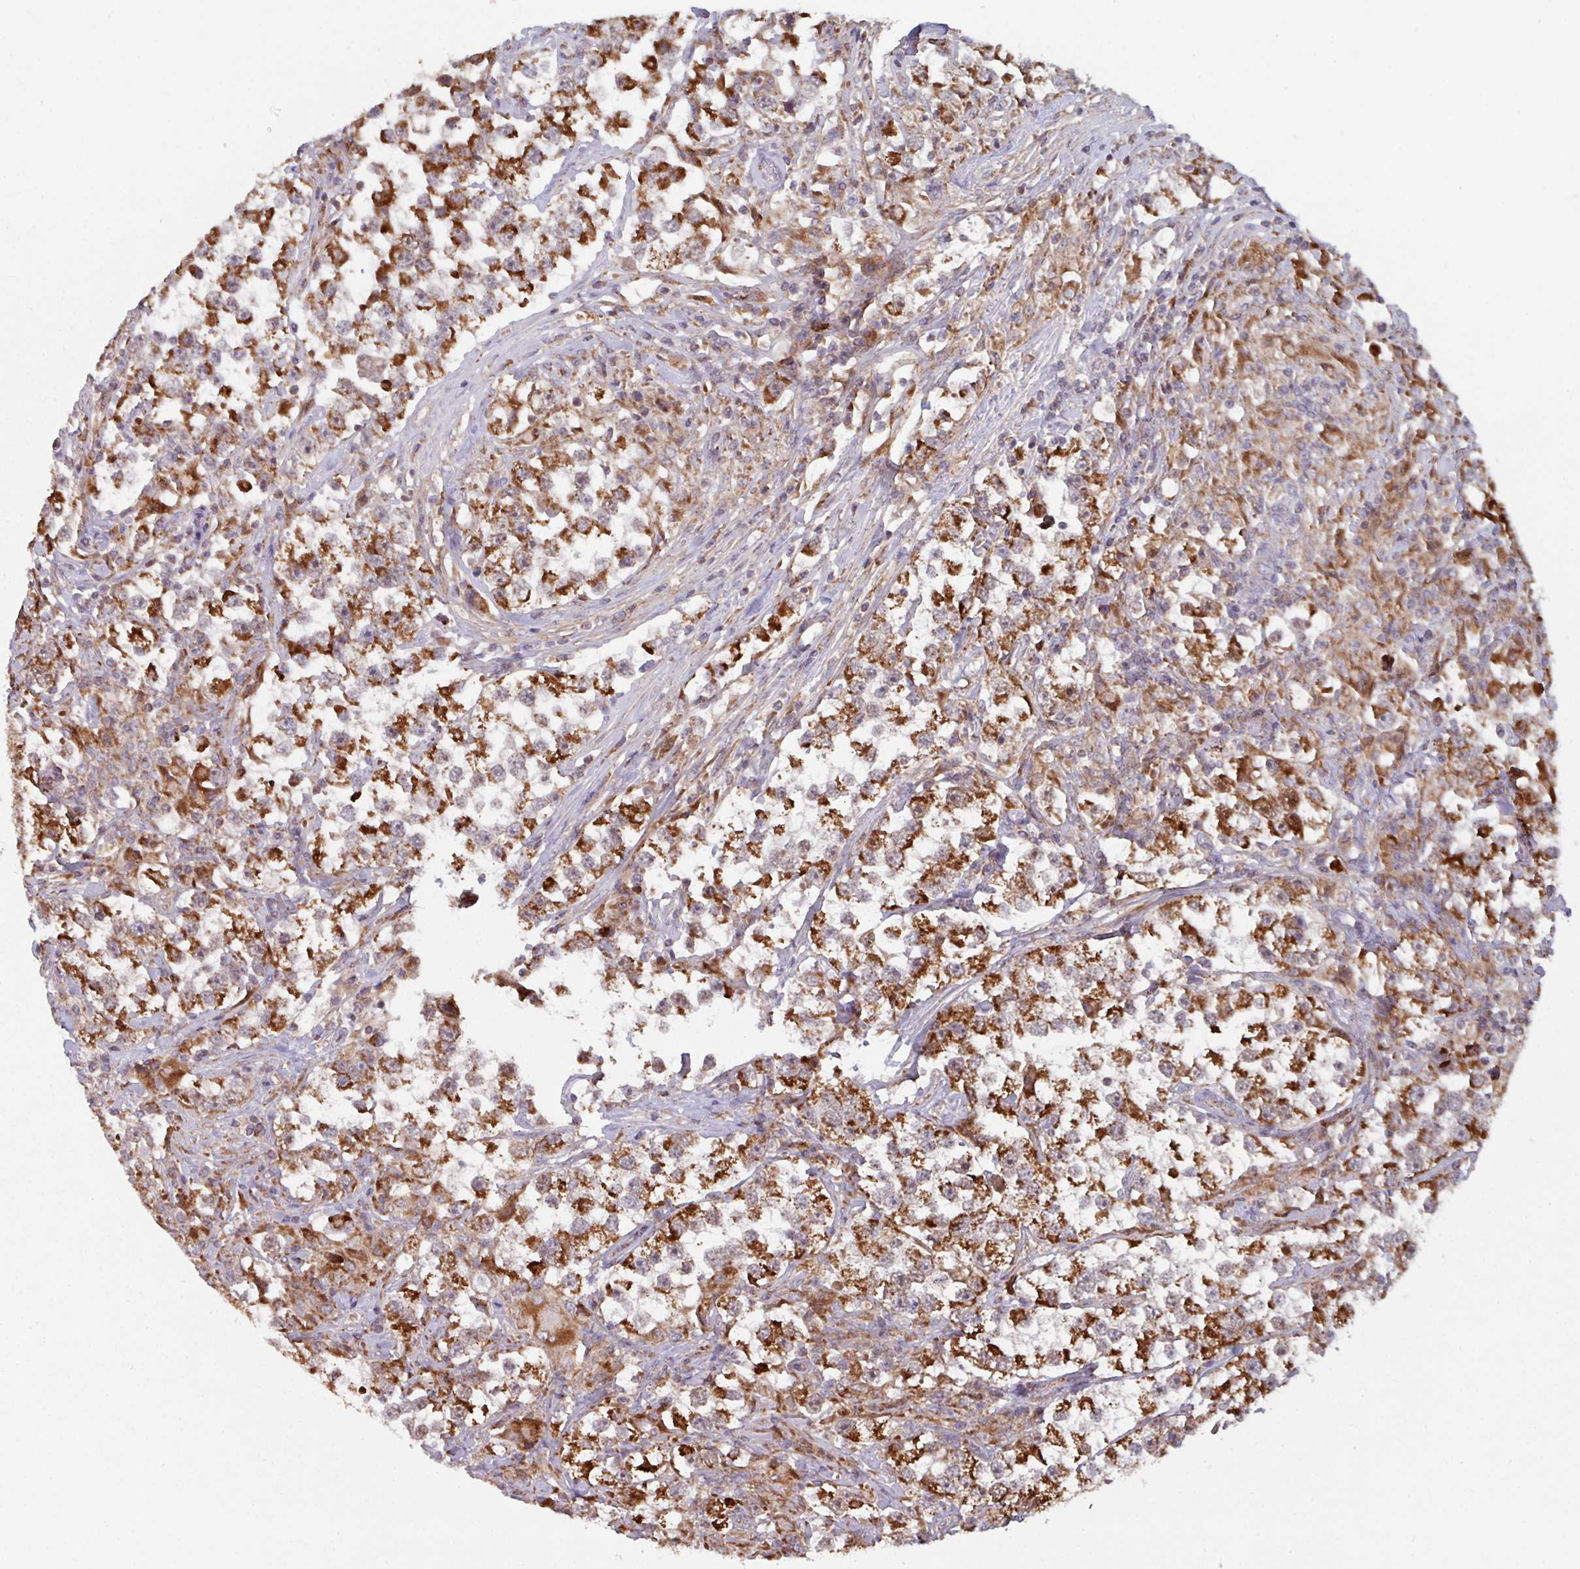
{"staining": {"intensity": "strong", "quantity": ">75%", "location": "cytoplasmic/membranous"}, "tissue": "testis cancer", "cell_type": "Tumor cells", "image_type": "cancer", "snomed": [{"axis": "morphology", "description": "Seminoma, NOS"}, {"axis": "topography", "description": "Testis"}], "caption": "Immunohistochemistry (IHC) (DAB (3,3'-diaminobenzidine)) staining of human testis cancer demonstrates strong cytoplasmic/membranous protein positivity in about >75% of tumor cells.", "gene": "COX7C", "patient": {"sex": "male", "age": 46}}